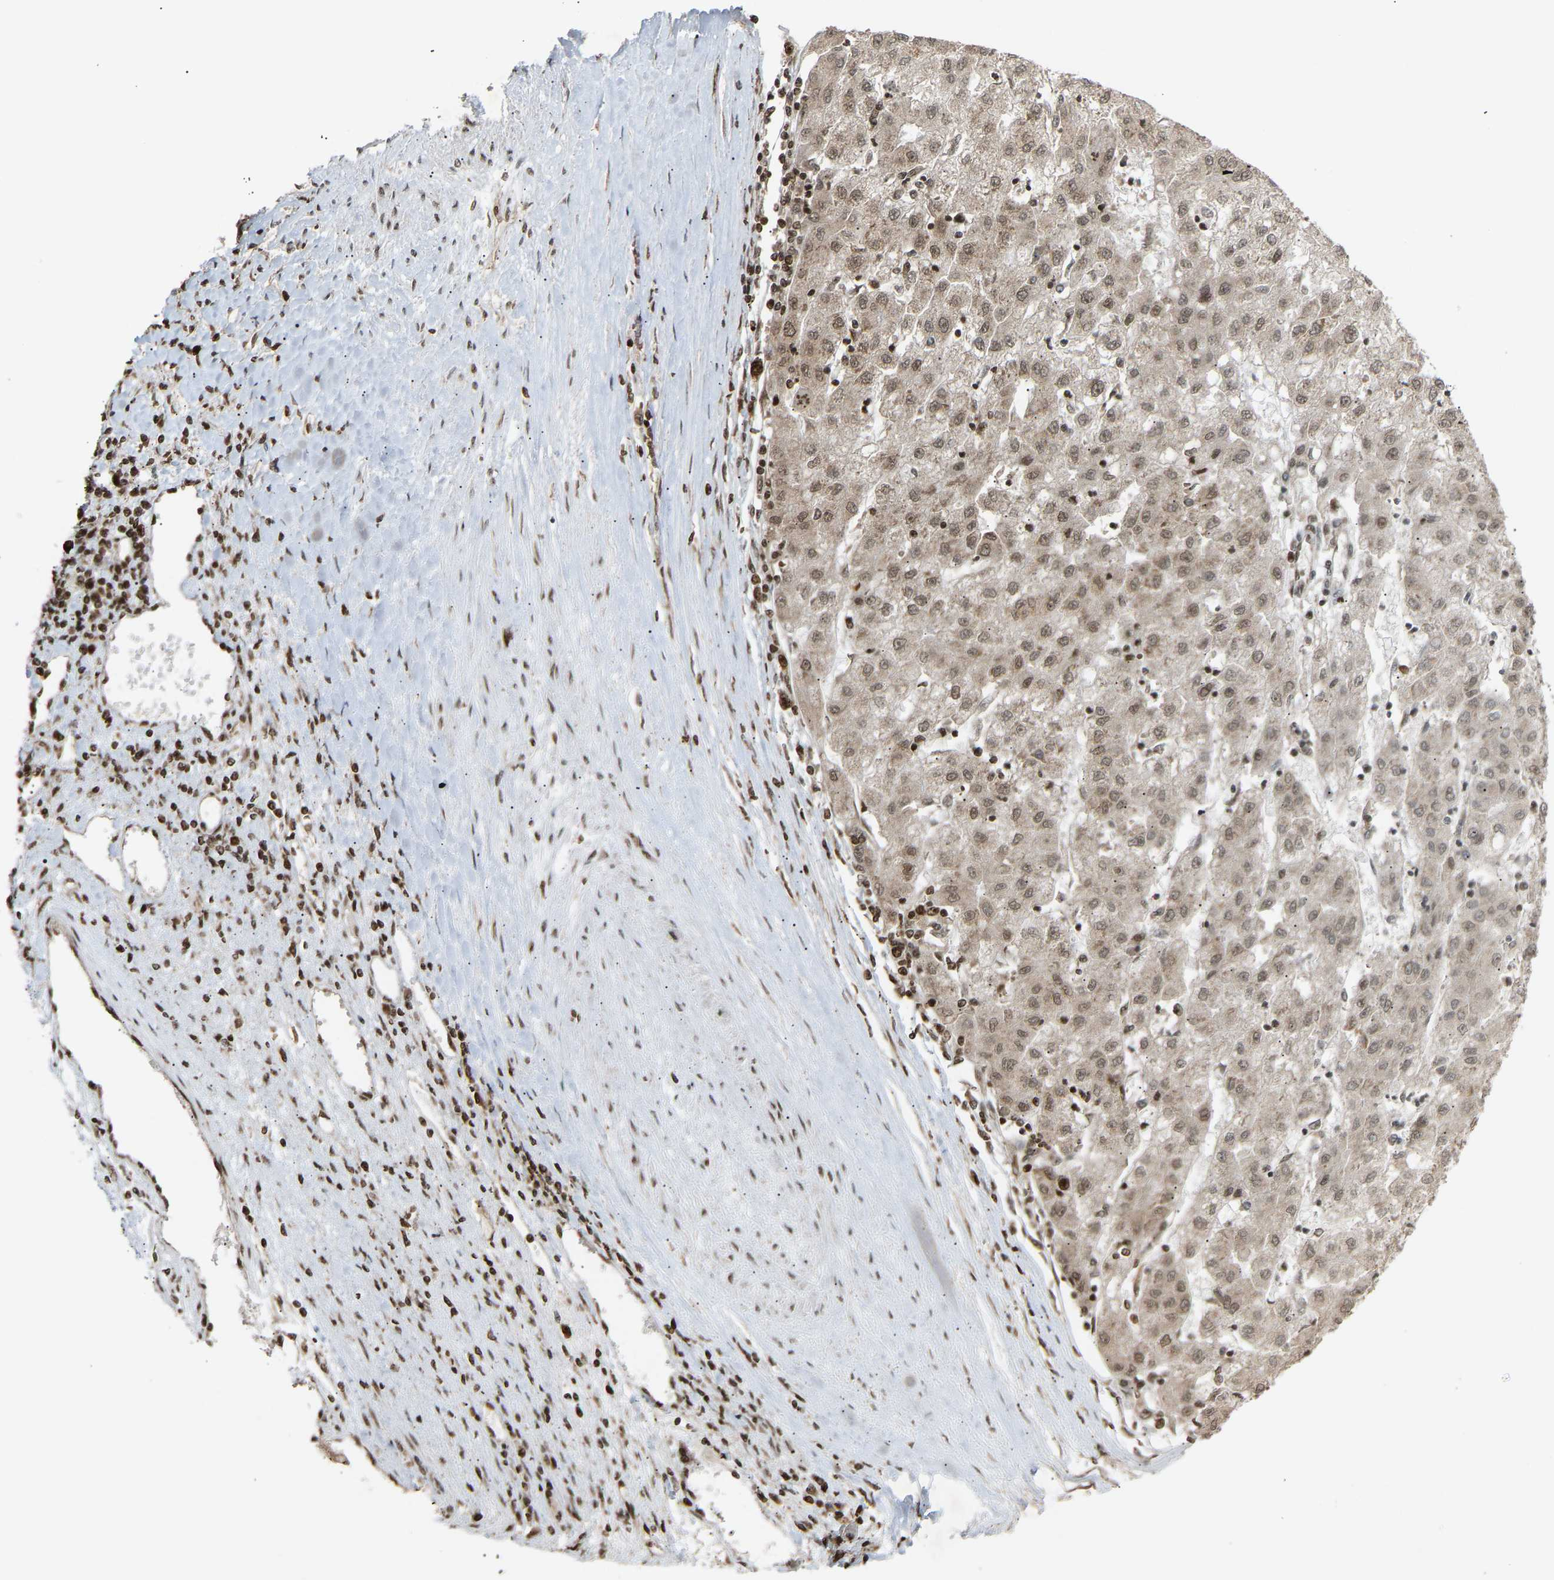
{"staining": {"intensity": "weak", "quantity": "<25%", "location": "cytoplasmic/membranous,nuclear"}, "tissue": "liver cancer", "cell_type": "Tumor cells", "image_type": "cancer", "snomed": [{"axis": "morphology", "description": "Carcinoma, Hepatocellular, NOS"}, {"axis": "topography", "description": "Liver"}], "caption": "Tumor cells are negative for protein expression in human hepatocellular carcinoma (liver).", "gene": "ALYREF", "patient": {"sex": "male", "age": 72}}